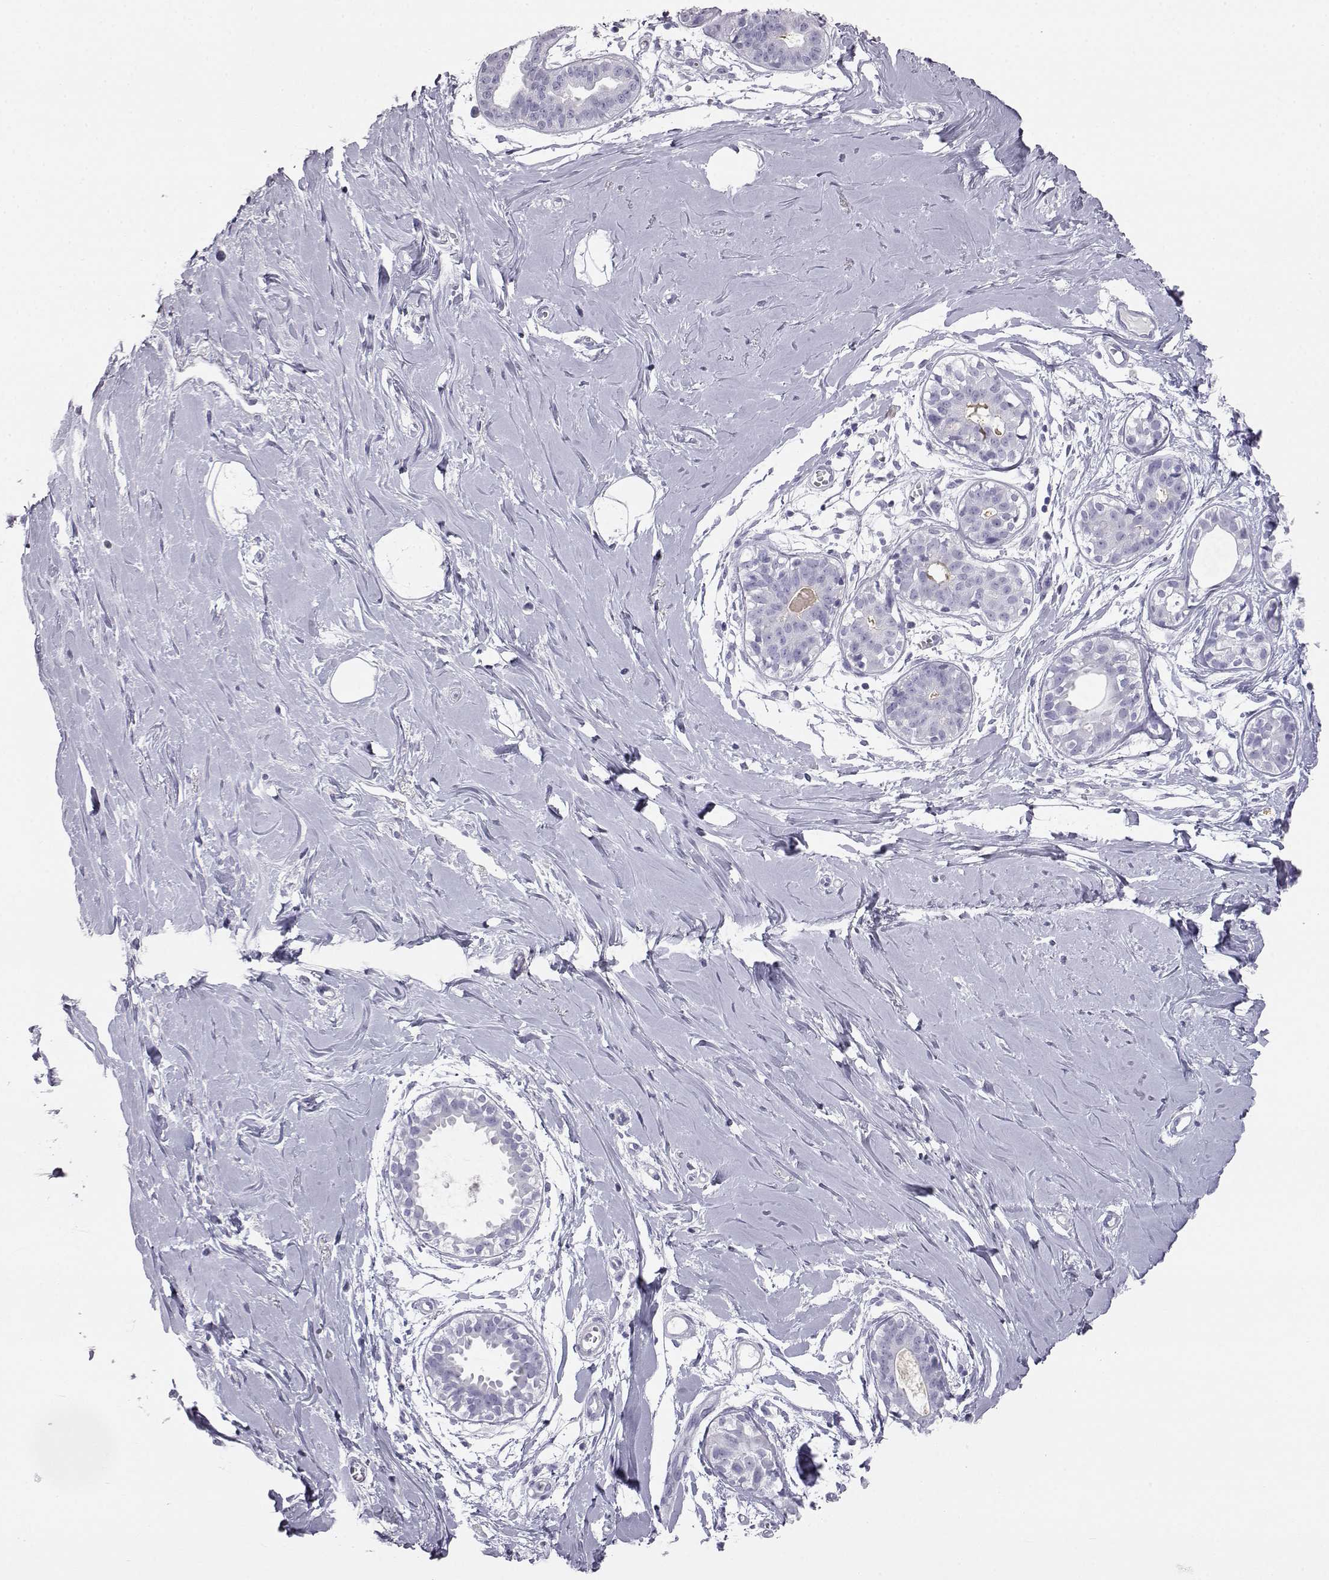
{"staining": {"intensity": "negative", "quantity": "none", "location": "none"}, "tissue": "breast", "cell_type": "Adipocytes", "image_type": "normal", "snomed": [{"axis": "morphology", "description": "Normal tissue, NOS"}, {"axis": "topography", "description": "Breast"}], "caption": "Immunohistochemical staining of unremarkable human breast reveals no significant positivity in adipocytes.", "gene": "ITLN1", "patient": {"sex": "female", "age": 49}}